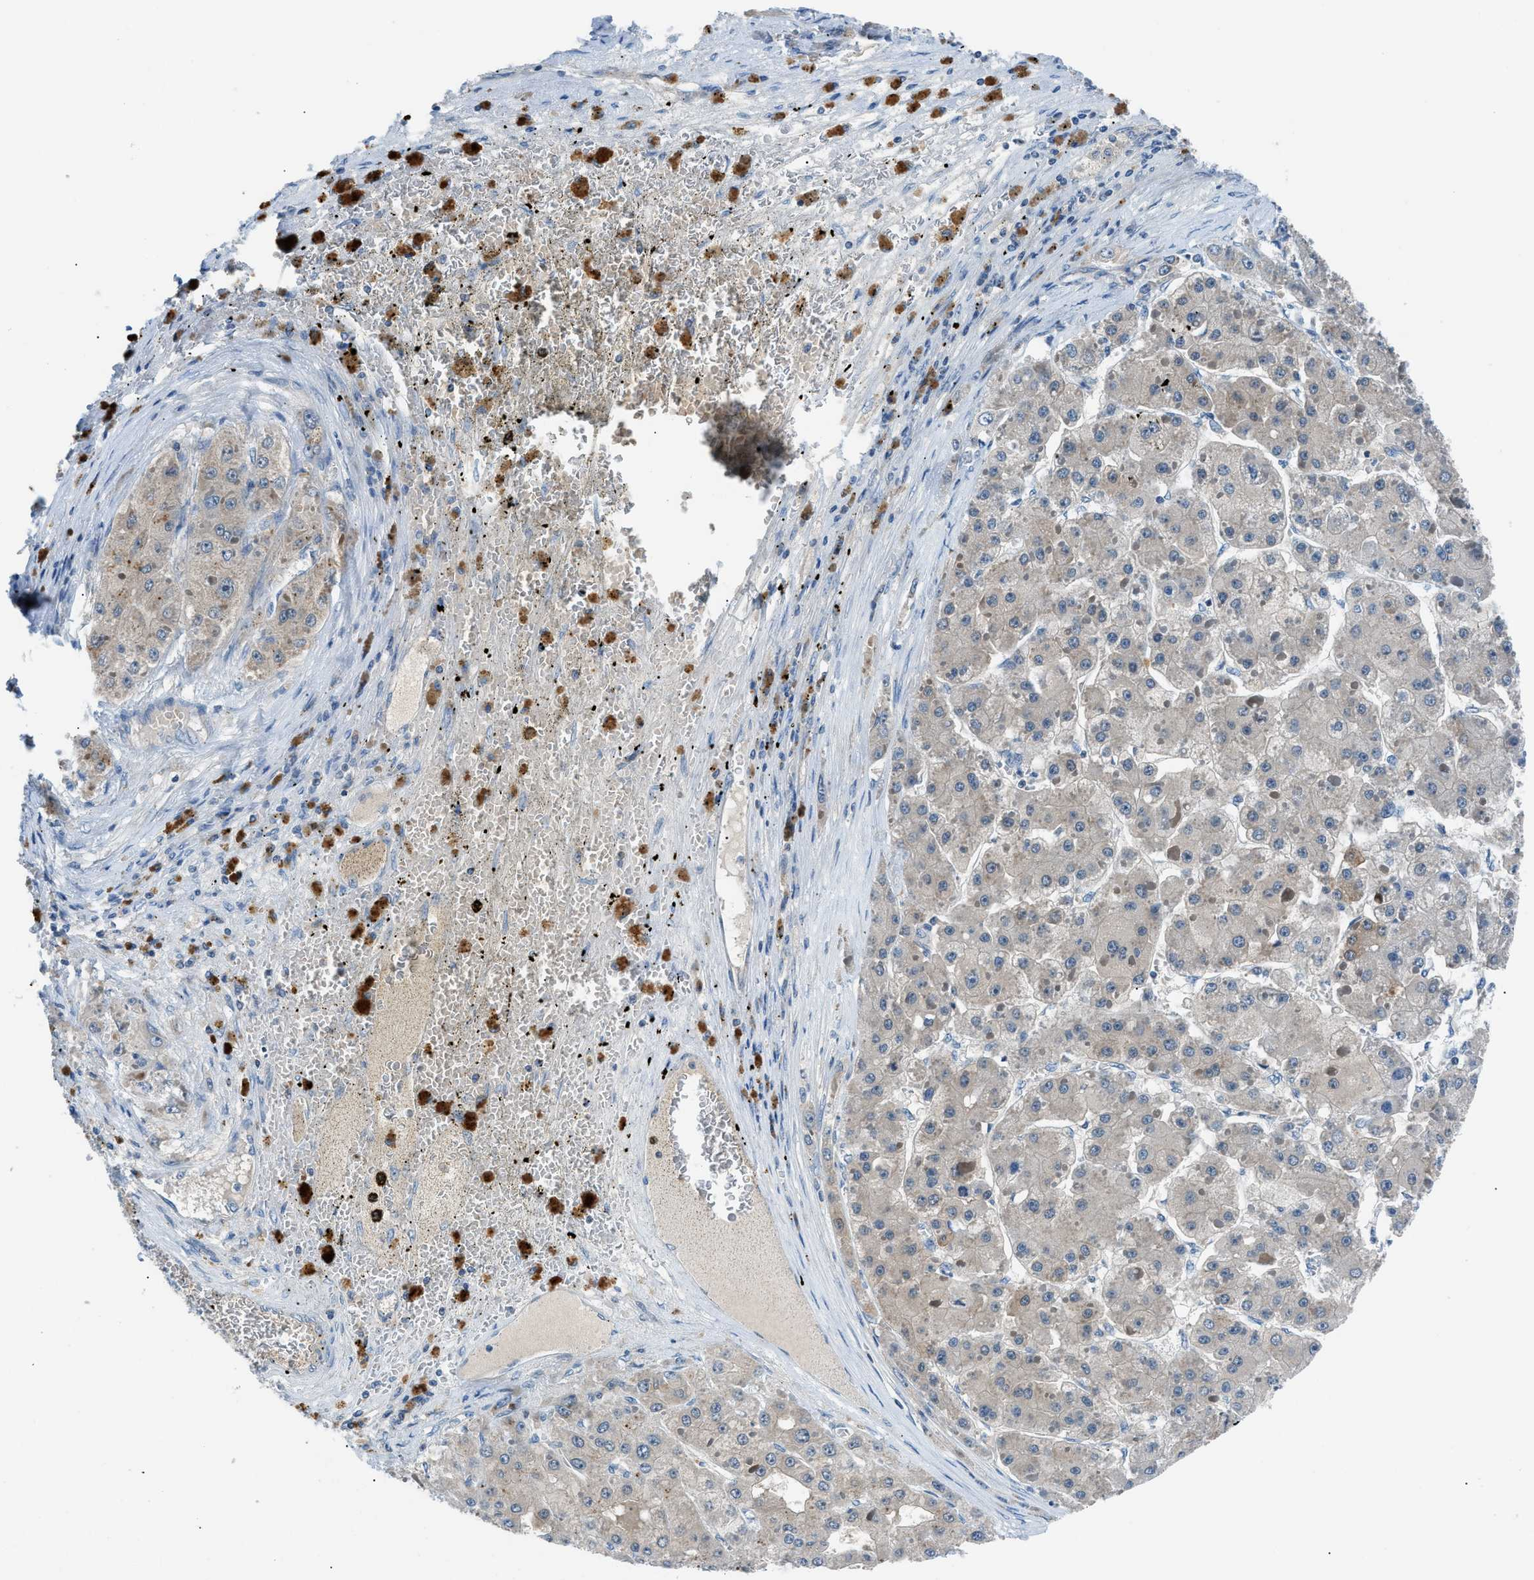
{"staining": {"intensity": "weak", "quantity": "25%-75%", "location": "cytoplasmic/membranous"}, "tissue": "liver cancer", "cell_type": "Tumor cells", "image_type": "cancer", "snomed": [{"axis": "morphology", "description": "Carcinoma, Hepatocellular, NOS"}, {"axis": "topography", "description": "Liver"}], "caption": "A photomicrograph of liver hepatocellular carcinoma stained for a protein demonstrates weak cytoplasmic/membranous brown staining in tumor cells. (DAB = brown stain, brightfield microscopy at high magnification).", "gene": "ACP1", "patient": {"sex": "female", "age": 73}}